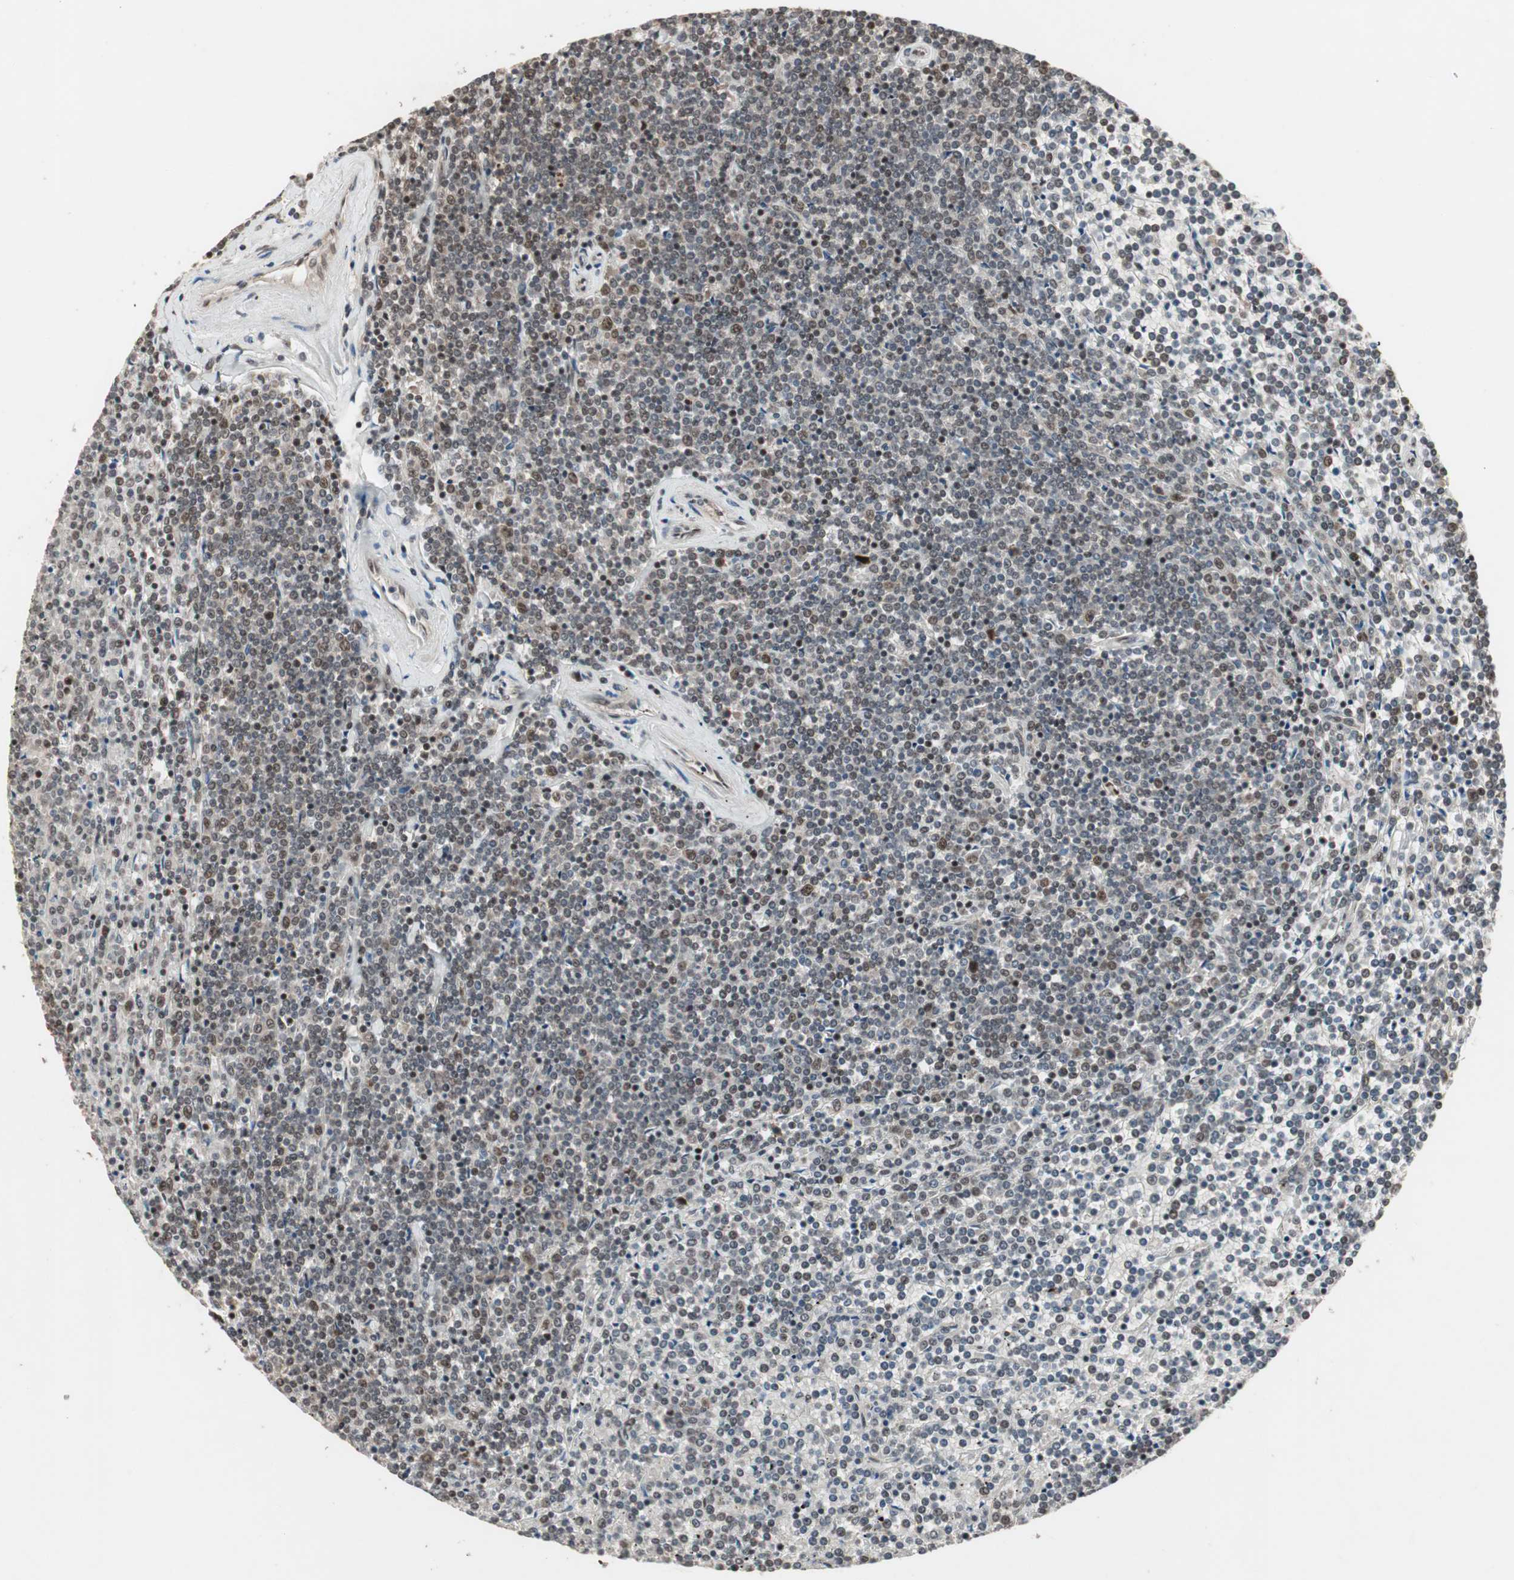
{"staining": {"intensity": "moderate", "quantity": "25%-75%", "location": "cytoplasmic/membranous,nuclear"}, "tissue": "lymphoma", "cell_type": "Tumor cells", "image_type": "cancer", "snomed": [{"axis": "morphology", "description": "Malignant lymphoma, non-Hodgkin's type, Low grade"}, {"axis": "topography", "description": "Spleen"}], "caption": "IHC photomicrograph of low-grade malignant lymphoma, non-Hodgkin's type stained for a protein (brown), which reveals medium levels of moderate cytoplasmic/membranous and nuclear staining in about 25%-75% of tumor cells.", "gene": "CSNK2B", "patient": {"sex": "female", "age": 19}}